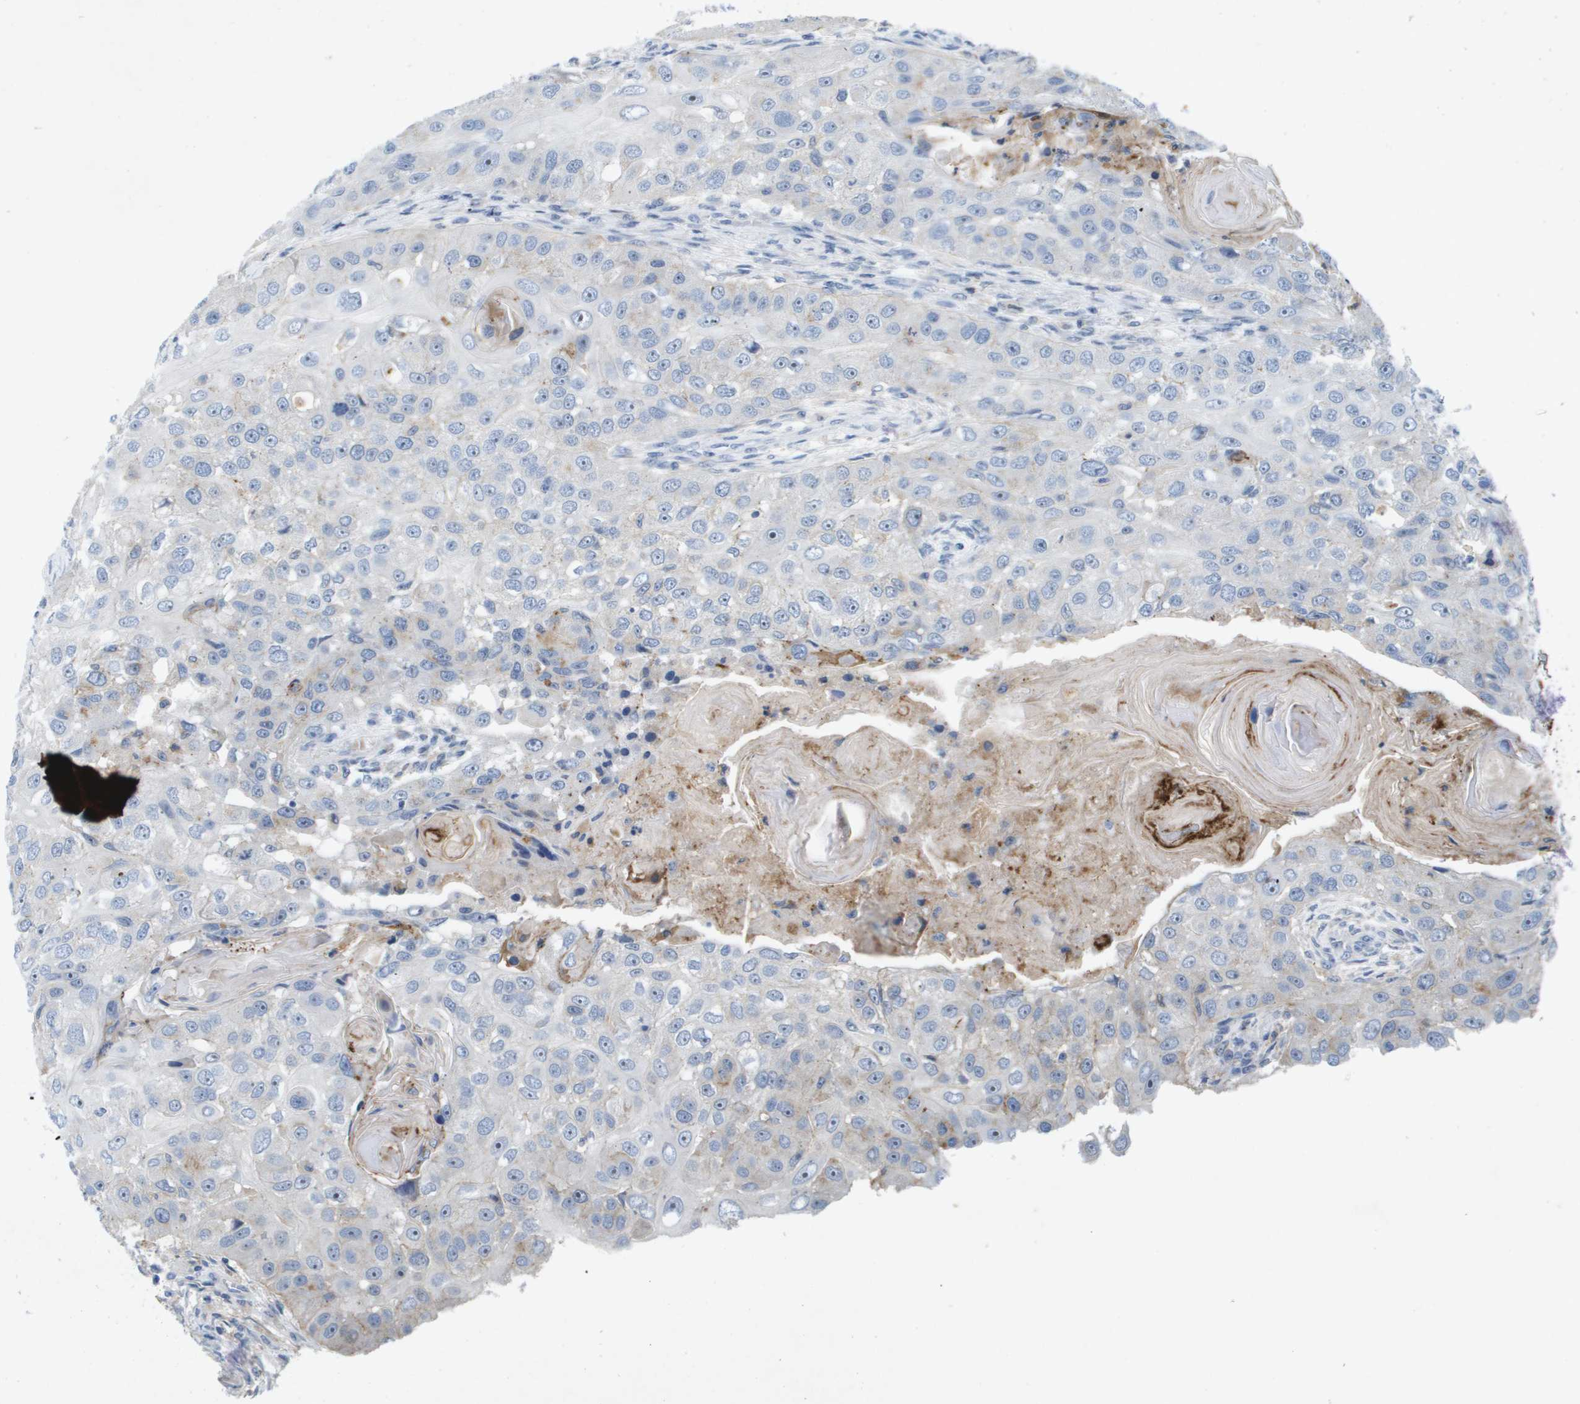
{"staining": {"intensity": "negative", "quantity": "none", "location": "none"}, "tissue": "head and neck cancer", "cell_type": "Tumor cells", "image_type": "cancer", "snomed": [{"axis": "morphology", "description": "Normal tissue, NOS"}, {"axis": "morphology", "description": "Squamous cell carcinoma, NOS"}, {"axis": "topography", "description": "Skeletal muscle"}, {"axis": "topography", "description": "Head-Neck"}], "caption": "This is a micrograph of immunohistochemistry (IHC) staining of head and neck squamous cell carcinoma, which shows no expression in tumor cells. (DAB immunohistochemistry (IHC) with hematoxylin counter stain).", "gene": "LIPG", "patient": {"sex": "male", "age": 51}}